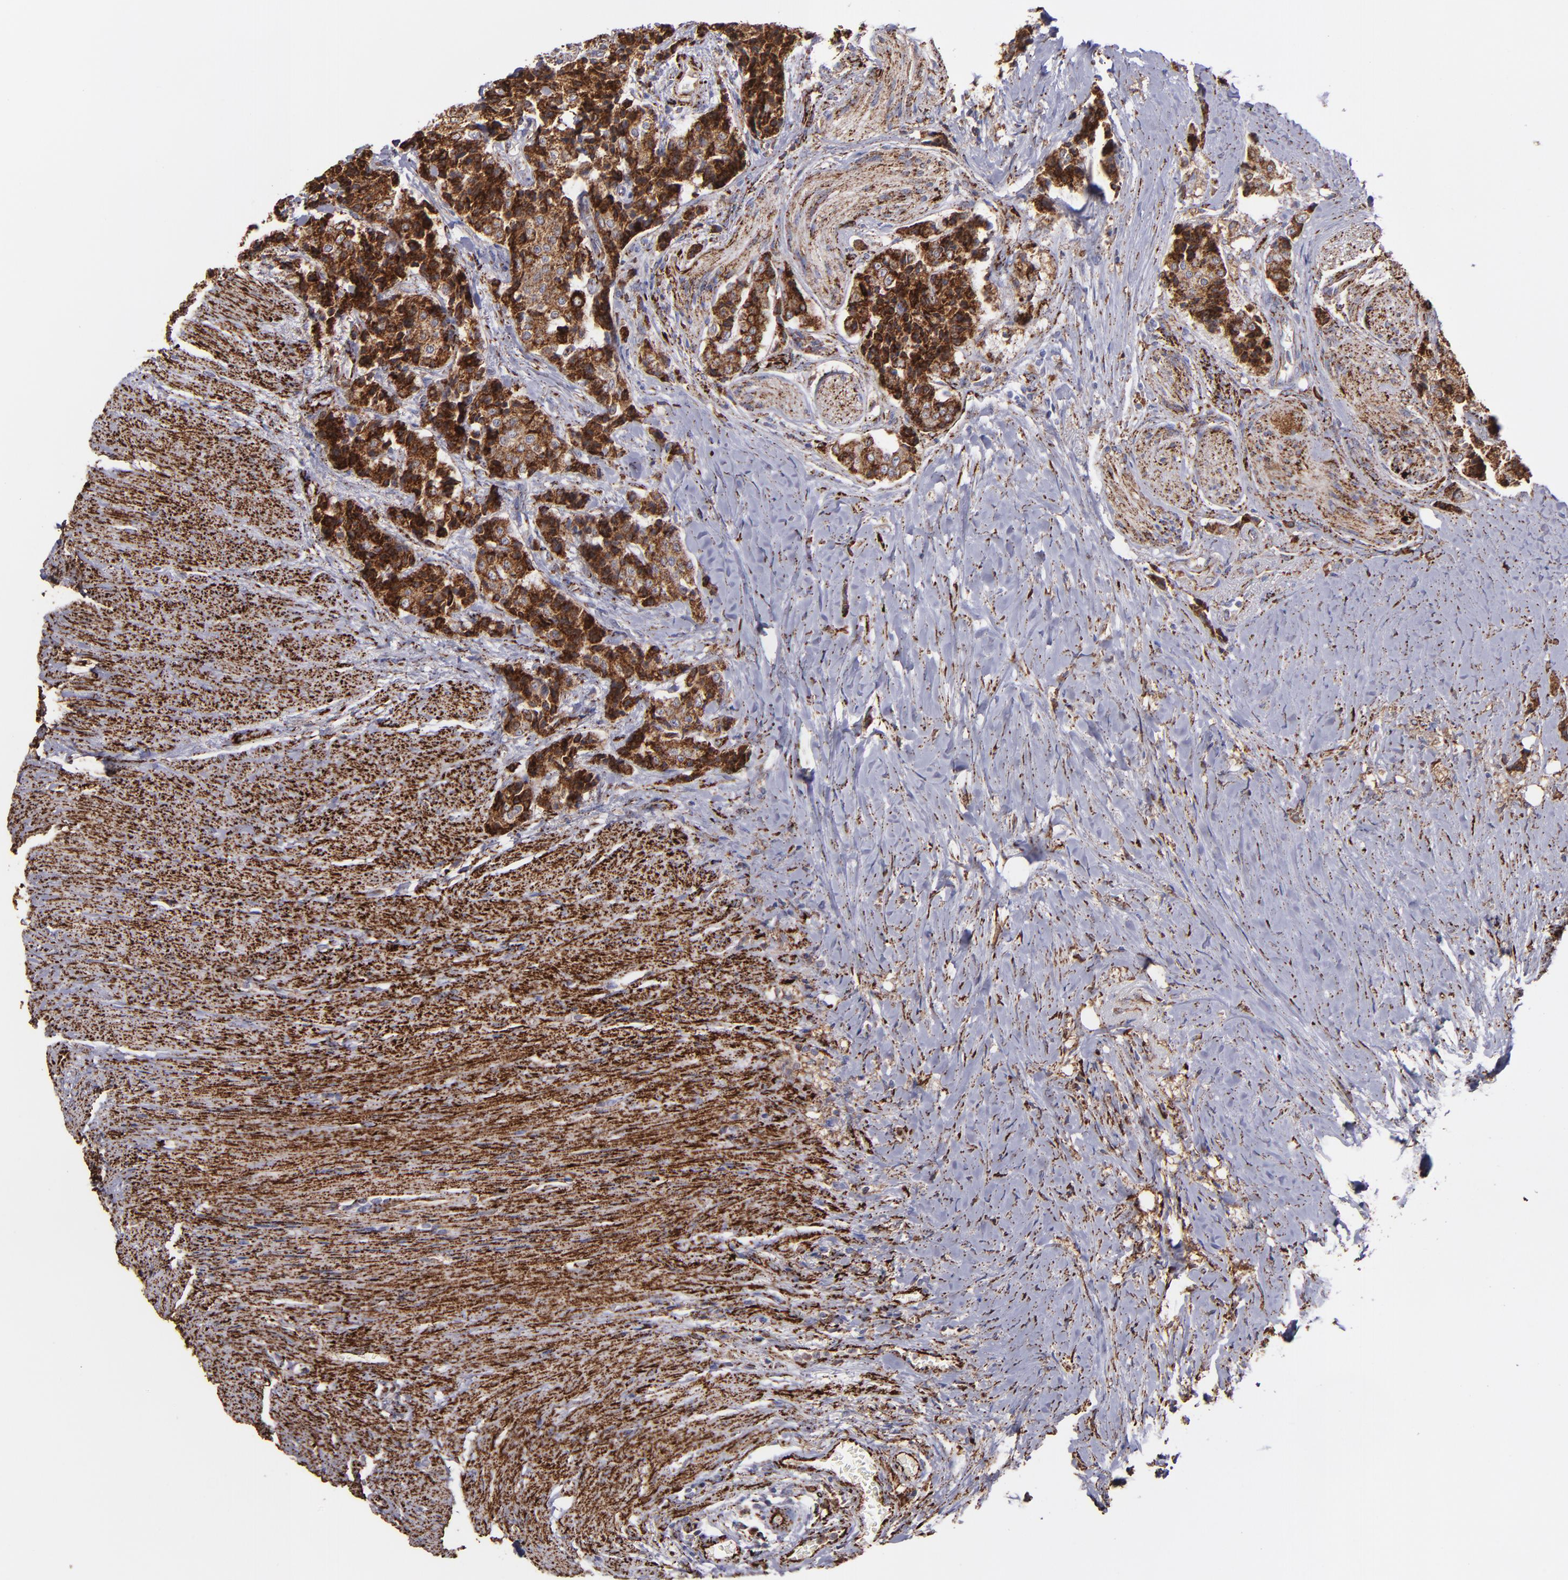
{"staining": {"intensity": "strong", "quantity": ">75%", "location": "cytoplasmic/membranous"}, "tissue": "carcinoid", "cell_type": "Tumor cells", "image_type": "cancer", "snomed": [{"axis": "morphology", "description": "Carcinoid, malignant, NOS"}, {"axis": "topography", "description": "Colon"}], "caption": "About >75% of tumor cells in human carcinoid show strong cytoplasmic/membranous protein positivity as visualized by brown immunohistochemical staining.", "gene": "MAOB", "patient": {"sex": "female", "age": 61}}